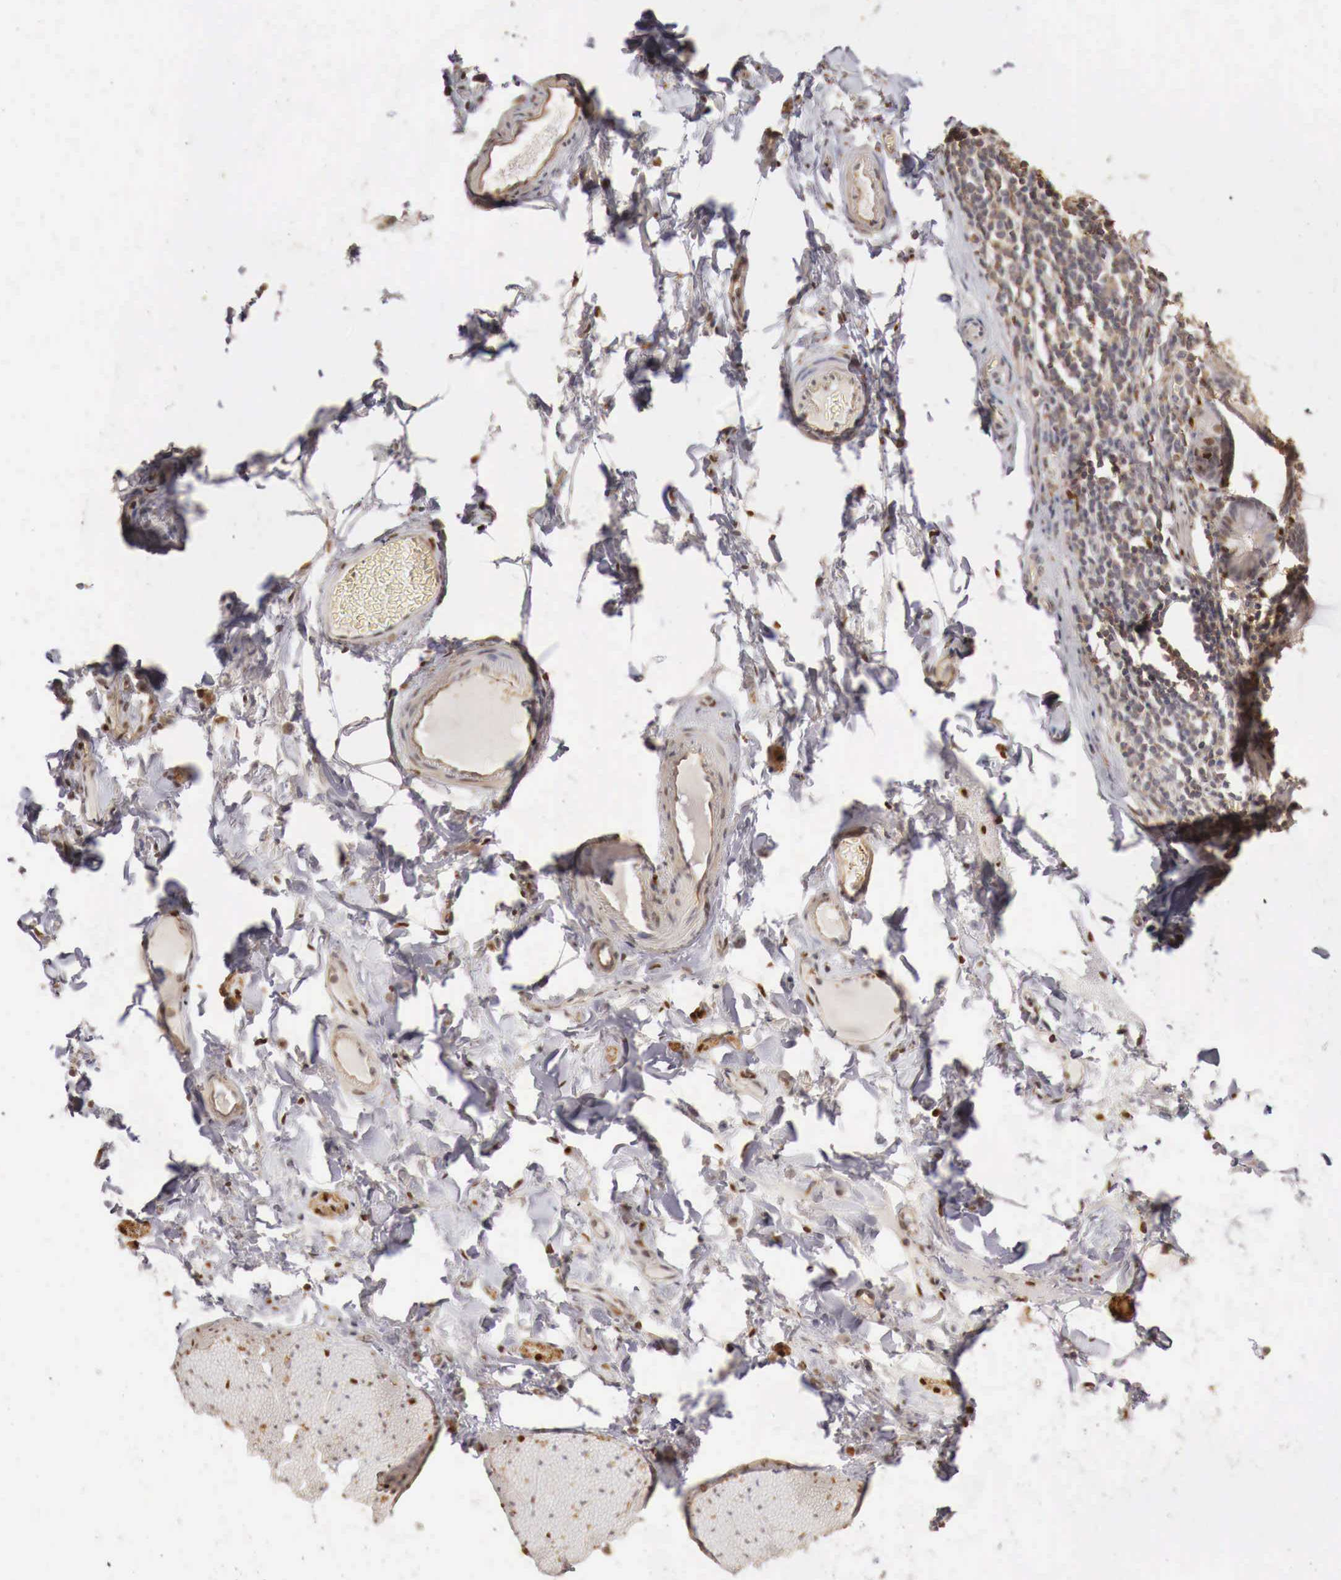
{"staining": {"intensity": "weak", "quantity": ">75%", "location": "nuclear"}, "tissue": "adipose tissue", "cell_type": "Adipocytes", "image_type": "normal", "snomed": [{"axis": "morphology", "description": "Normal tissue, NOS"}, {"axis": "topography", "description": "Duodenum"}], "caption": "A brown stain labels weak nuclear staining of a protein in adipocytes of benign adipose tissue. (Stains: DAB (3,3'-diaminobenzidine) in brown, nuclei in blue, Microscopy: brightfield microscopy at high magnification).", "gene": "KHDRBS2", "patient": {"sex": "male", "age": 63}}